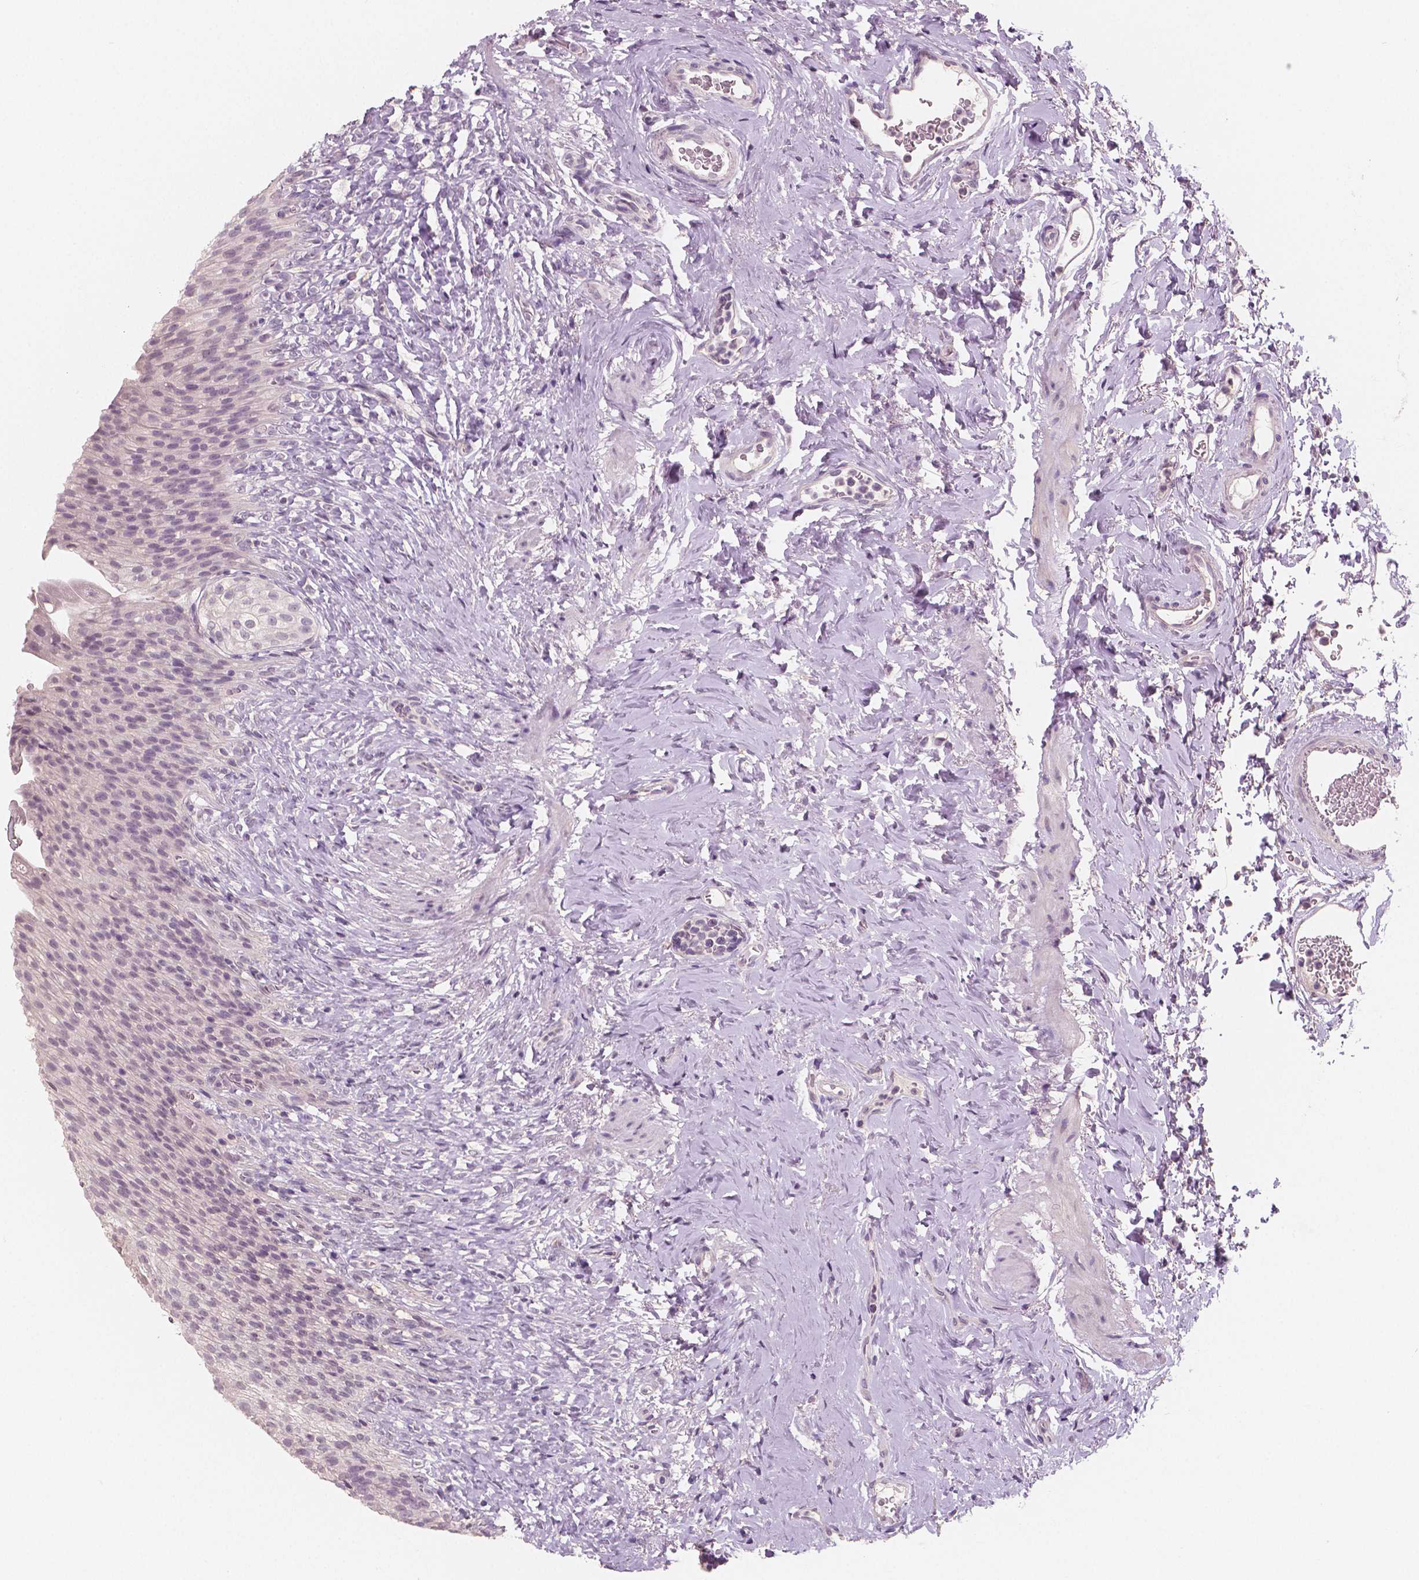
{"staining": {"intensity": "negative", "quantity": "none", "location": "none"}, "tissue": "urinary bladder", "cell_type": "Urothelial cells", "image_type": "normal", "snomed": [{"axis": "morphology", "description": "Normal tissue, NOS"}, {"axis": "topography", "description": "Urinary bladder"}, {"axis": "topography", "description": "Prostate"}], "caption": "A micrograph of human urinary bladder is negative for staining in urothelial cells. Brightfield microscopy of IHC stained with DAB (3,3'-diaminobenzidine) (brown) and hematoxylin (blue), captured at high magnification.", "gene": "RNASE7", "patient": {"sex": "male", "age": 76}}